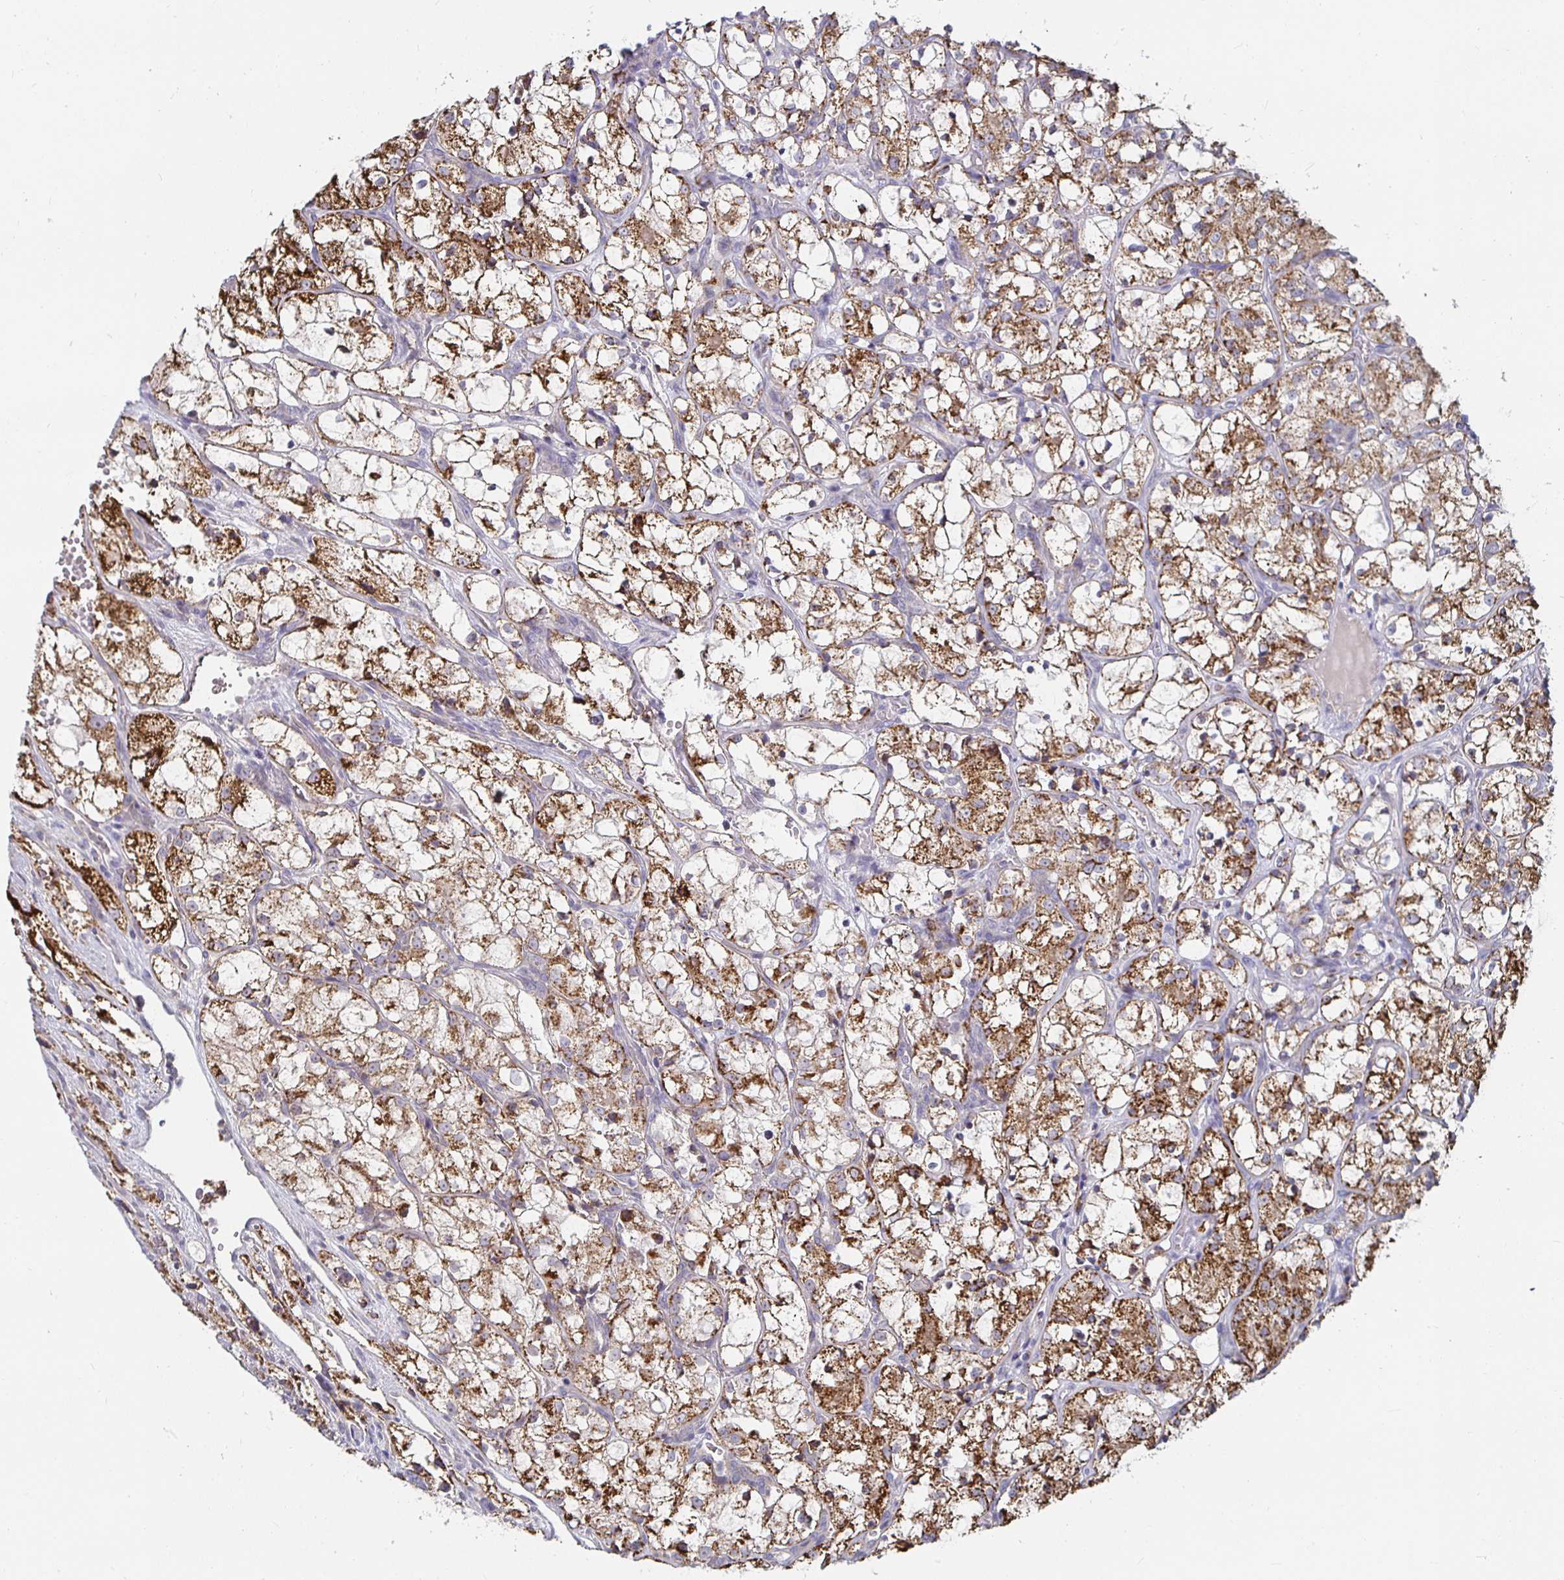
{"staining": {"intensity": "strong", "quantity": ">75%", "location": "cytoplasmic/membranous"}, "tissue": "renal cancer", "cell_type": "Tumor cells", "image_type": "cancer", "snomed": [{"axis": "morphology", "description": "Adenocarcinoma, NOS"}, {"axis": "topography", "description": "Kidney"}], "caption": "A micrograph of human renal adenocarcinoma stained for a protein demonstrates strong cytoplasmic/membranous brown staining in tumor cells.", "gene": "RNF144B", "patient": {"sex": "female", "age": 69}}